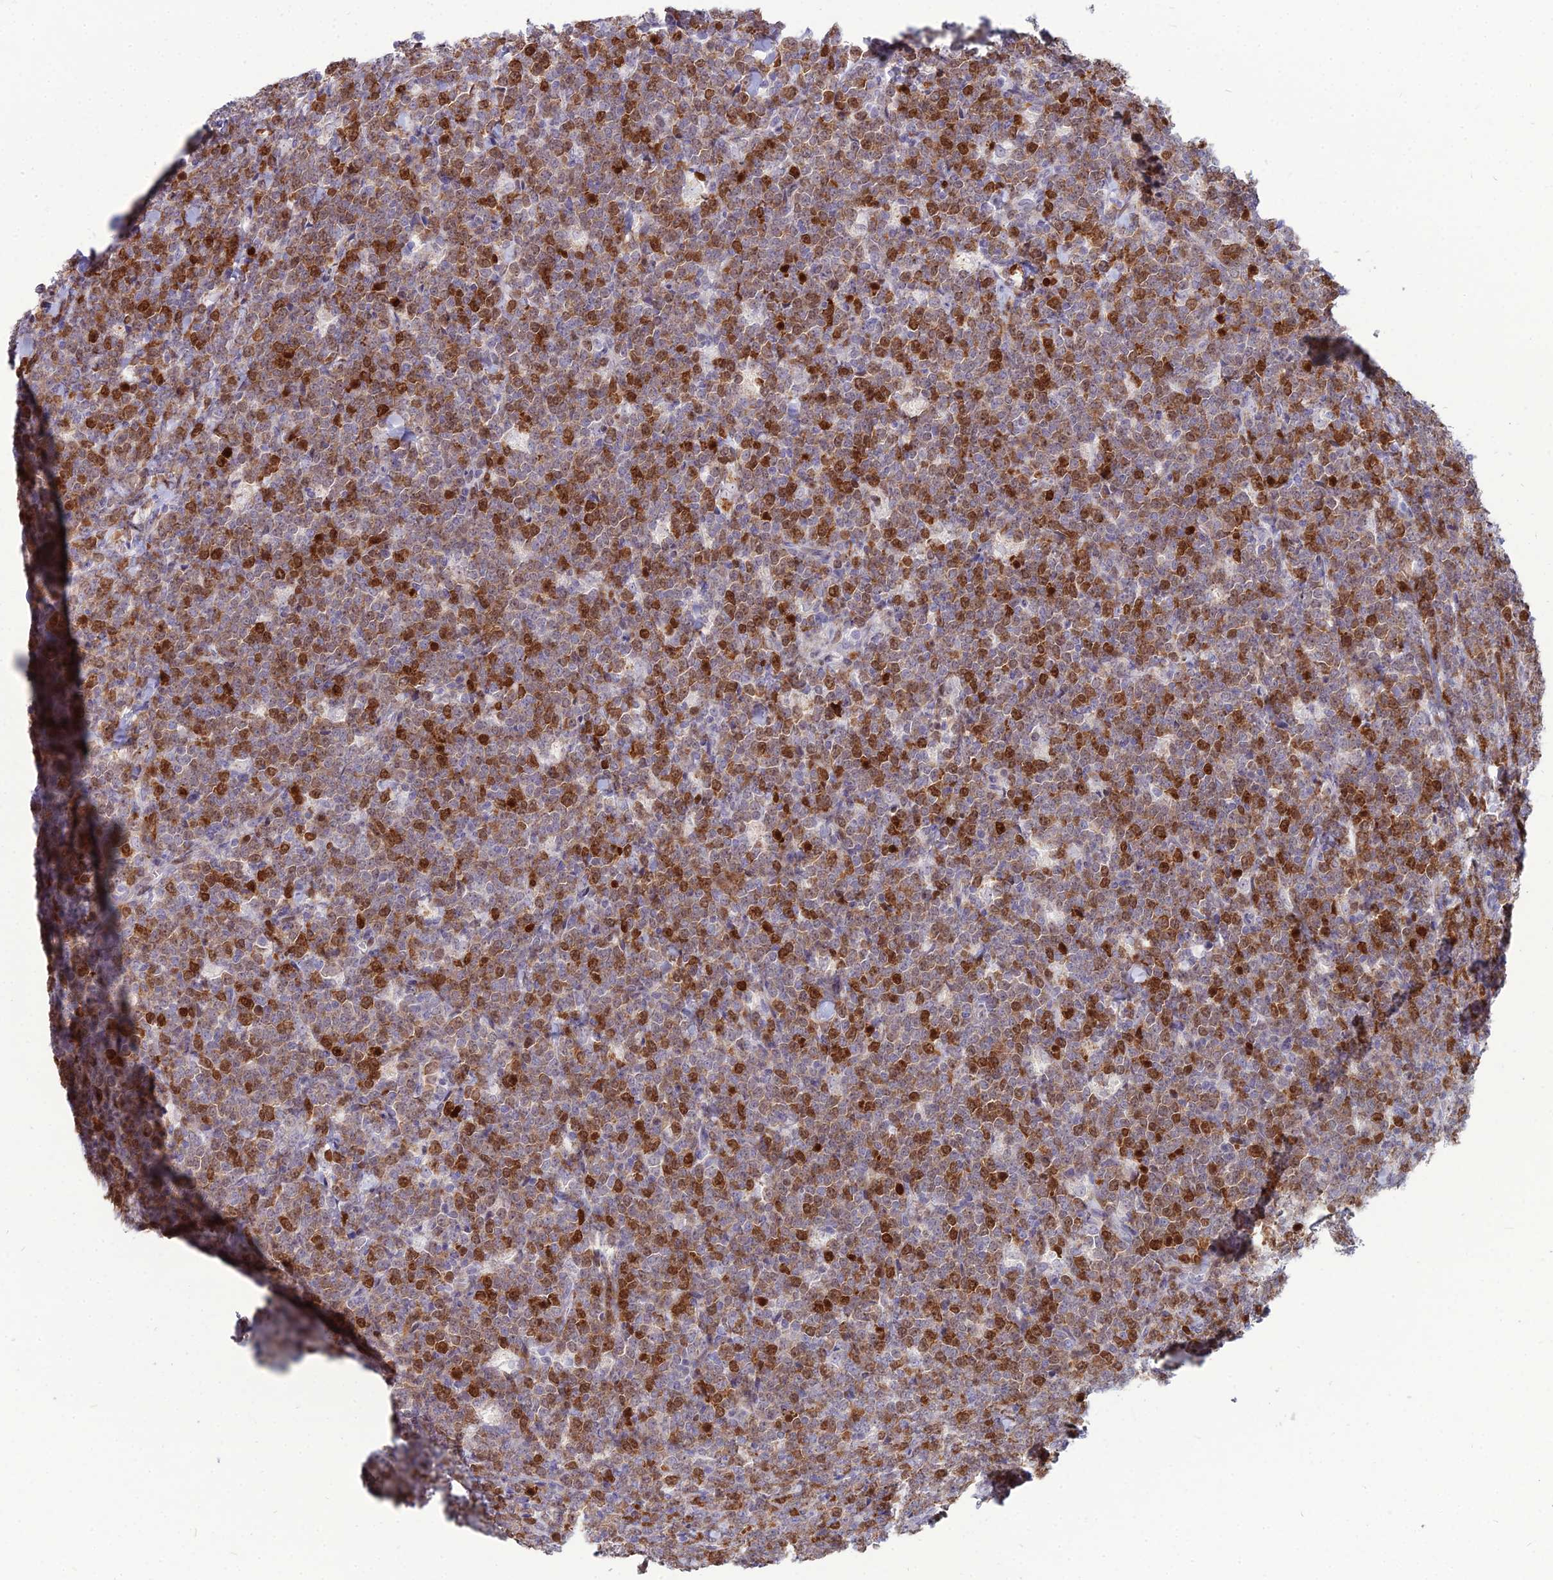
{"staining": {"intensity": "moderate", "quantity": ">75%", "location": "cytoplasmic/membranous,nuclear"}, "tissue": "lymphoma", "cell_type": "Tumor cells", "image_type": "cancer", "snomed": [{"axis": "morphology", "description": "Malignant lymphoma, non-Hodgkin's type, High grade"}, {"axis": "topography", "description": "Small intestine"}], "caption": "Lymphoma stained with DAB IHC exhibits medium levels of moderate cytoplasmic/membranous and nuclear staining in approximately >75% of tumor cells.", "gene": "NUSAP1", "patient": {"sex": "male", "age": 8}}